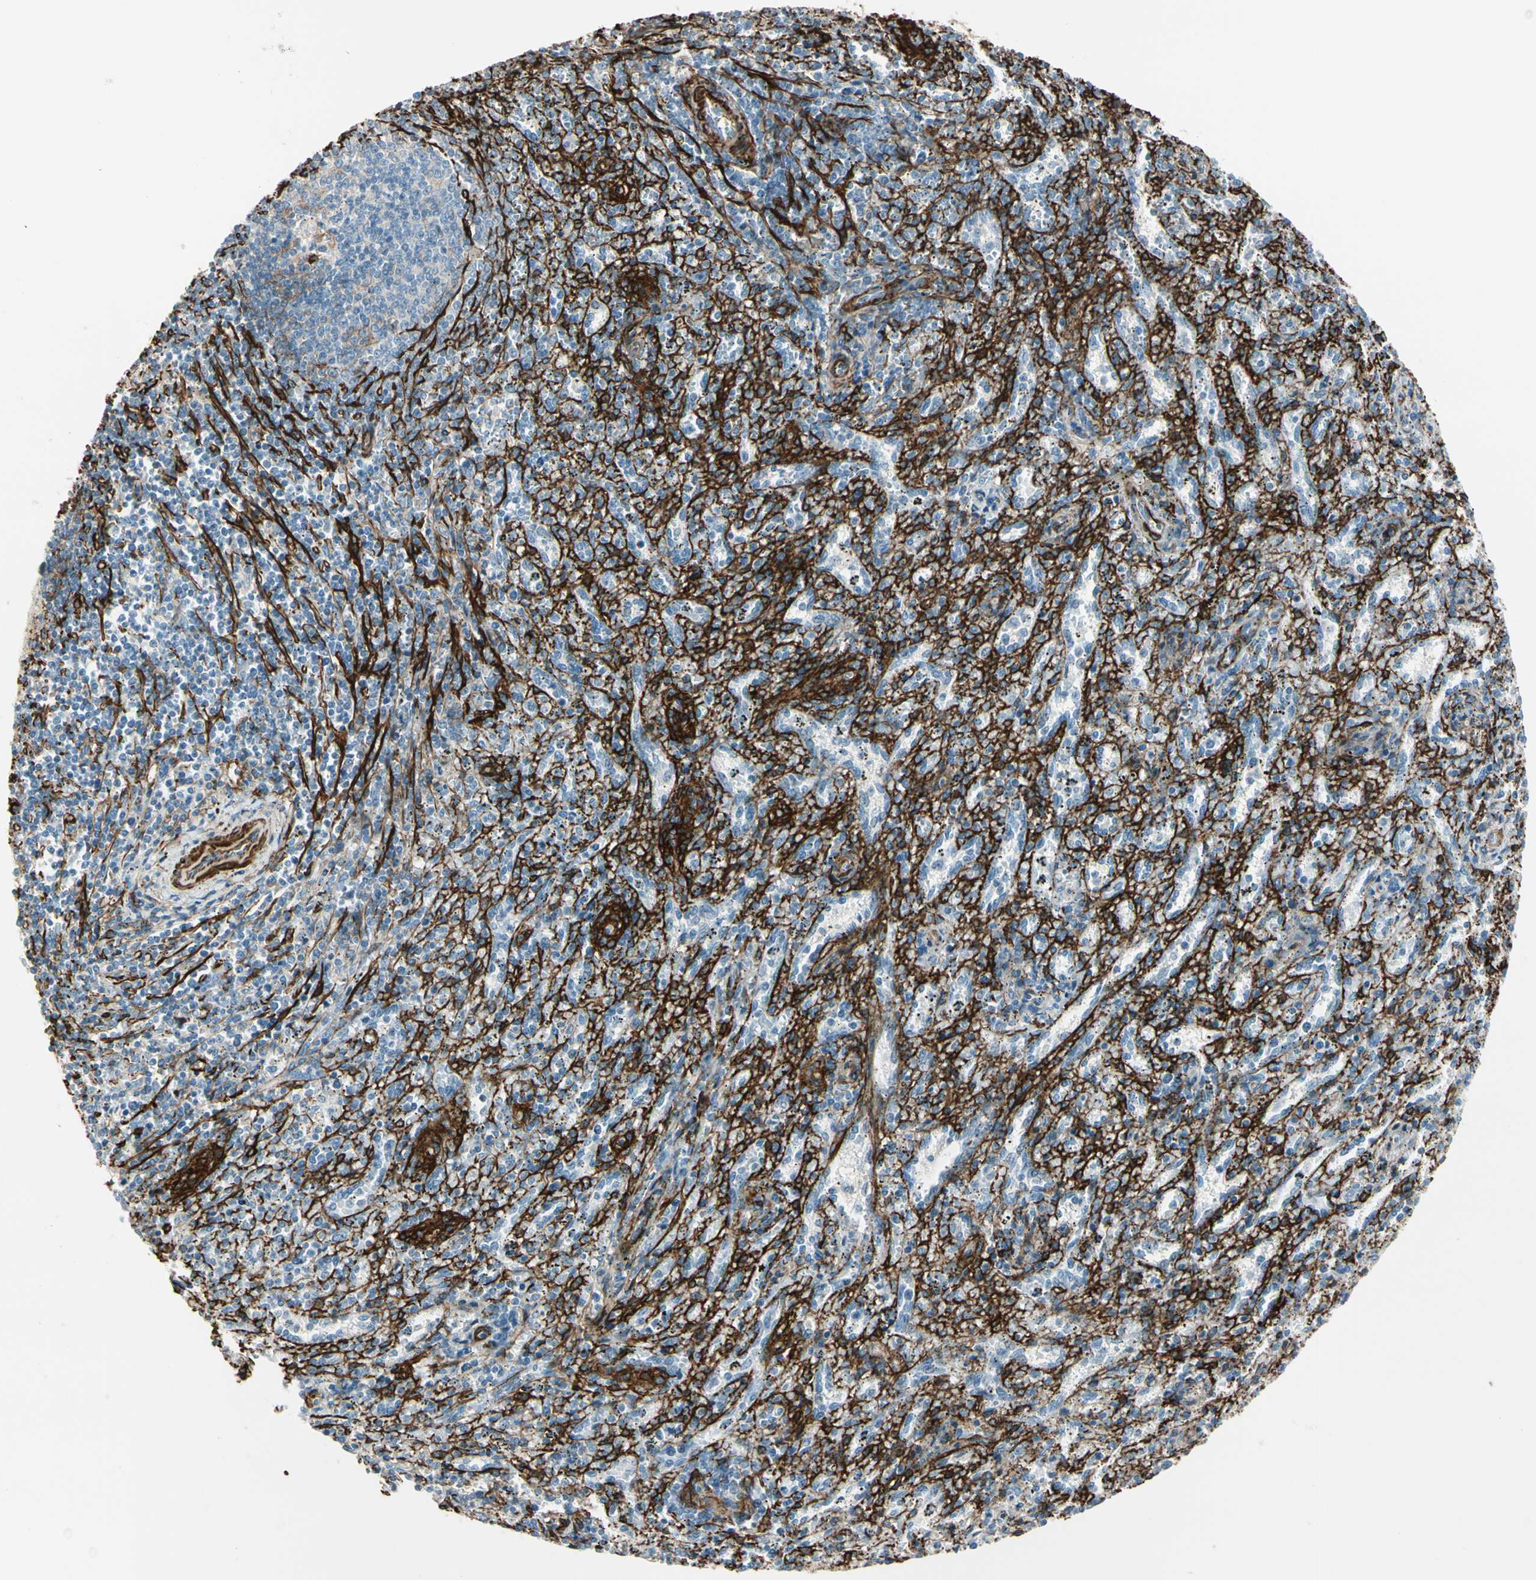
{"staining": {"intensity": "negative", "quantity": "none", "location": "none"}, "tissue": "spleen", "cell_type": "Cells in red pulp", "image_type": "normal", "snomed": [{"axis": "morphology", "description": "Normal tissue, NOS"}, {"axis": "topography", "description": "Spleen"}], "caption": "The micrograph shows no significant expression in cells in red pulp of spleen. (DAB immunohistochemistry (IHC) visualized using brightfield microscopy, high magnification).", "gene": "CALD1", "patient": {"sex": "female", "age": 10}}